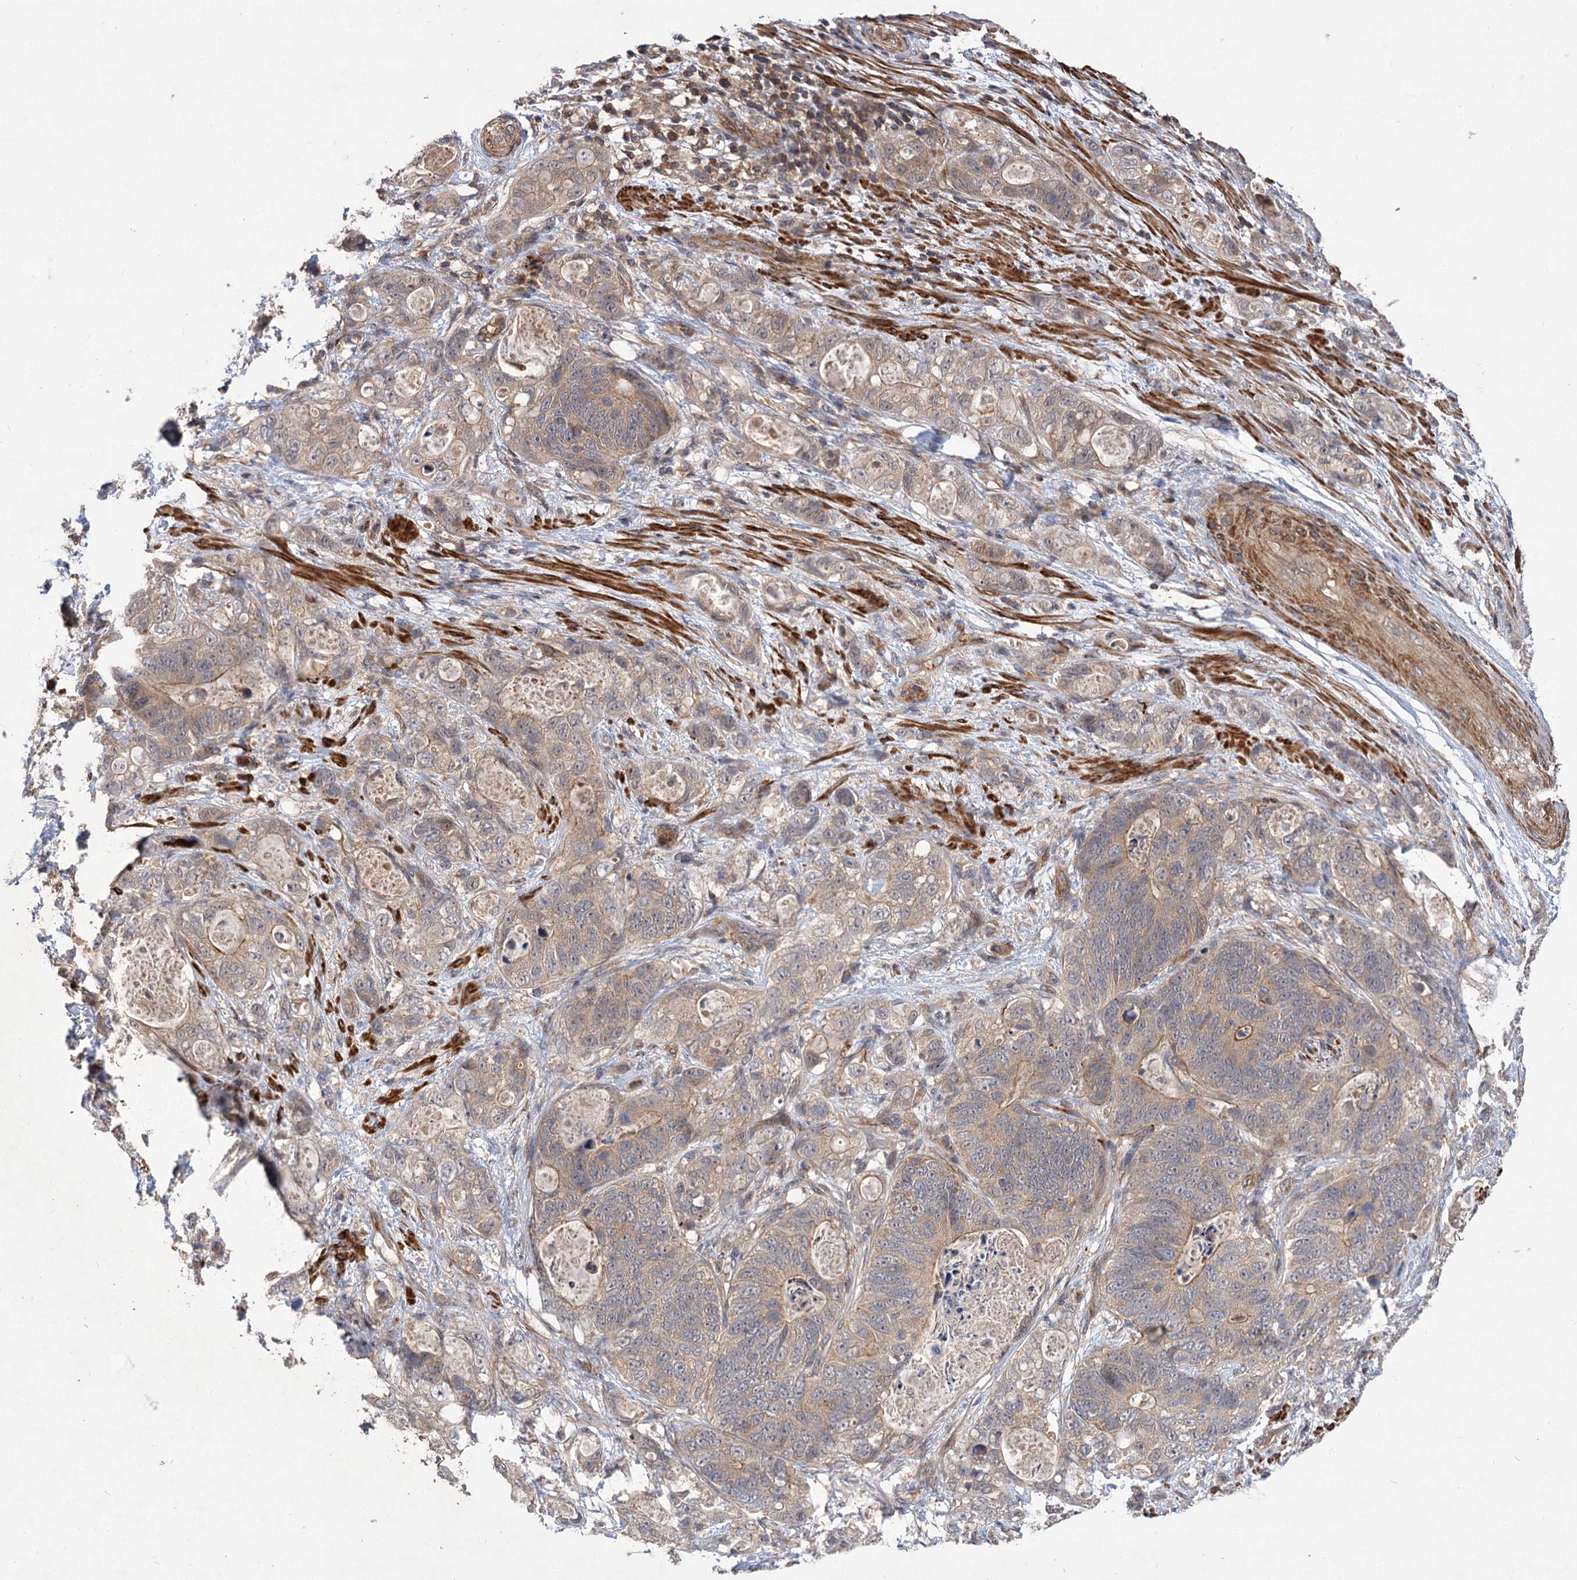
{"staining": {"intensity": "weak", "quantity": ">75%", "location": "cytoplasmic/membranous"}, "tissue": "stomach cancer", "cell_type": "Tumor cells", "image_type": "cancer", "snomed": [{"axis": "morphology", "description": "Normal tissue, NOS"}, {"axis": "morphology", "description": "Adenocarcinoma, NOS"}, {"axis": "topography", "description": "Stomach"}], "caption": "This image demonstrates adenocarcinoma (stomach) stained with immunohistochemistry (IHC) to label a protein in brown. The cytoplasmic/membranous of tumor cells show weak positivity for the protein. Nuclei are counter-stained blue.", "gene": "FBXW8", "patient": {"sex": "female", "age": 89}}